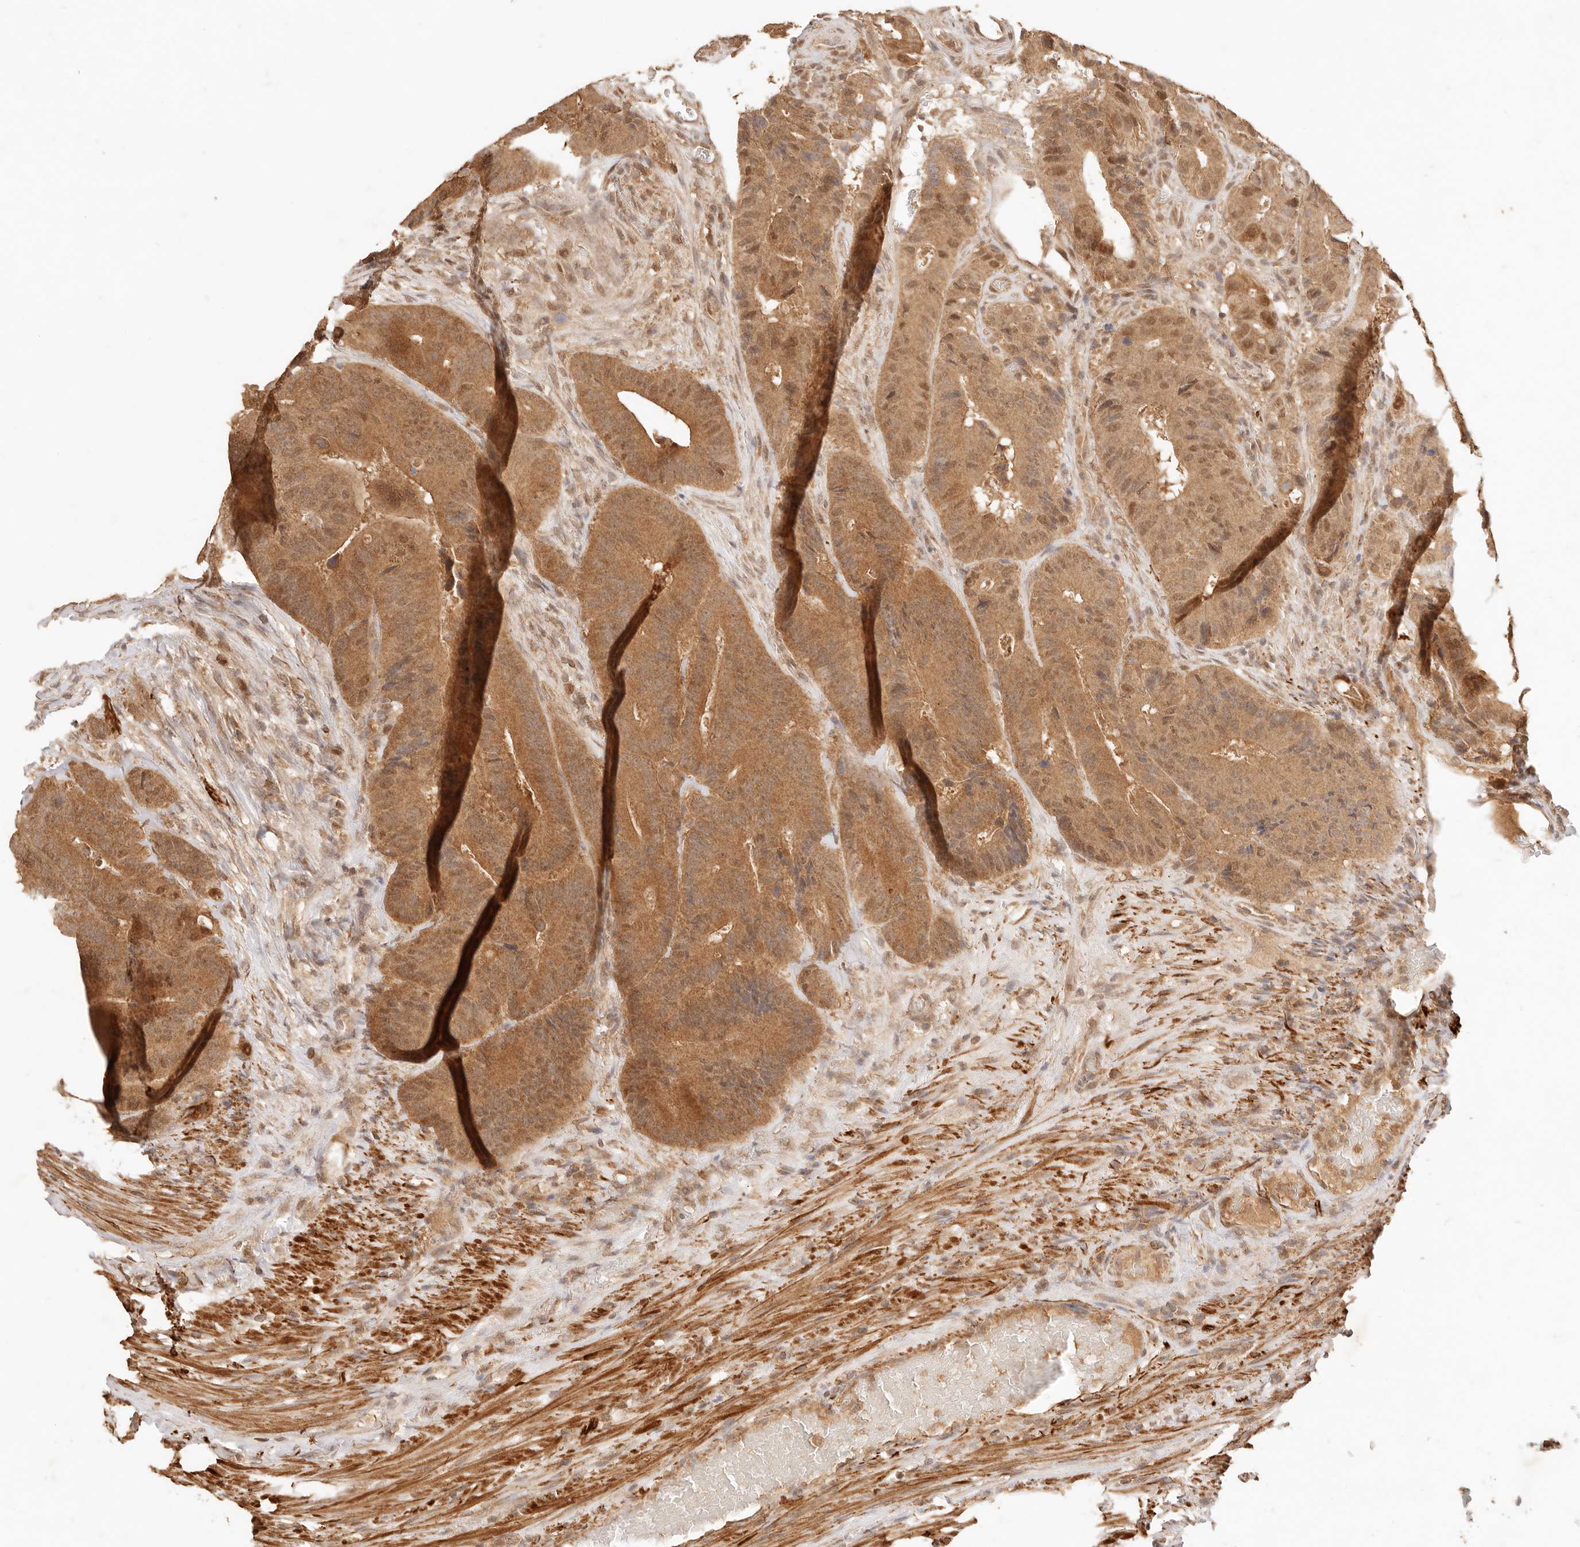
{"staining": {"intensity": "moderate", "quantity": ">75%", "location": "cytoplasmic/membranous,nuclear"}, "tissue": "colorectal cancer", "cell_type": "Tumor cells", "image_type": "cancer", "snomed": [{"axis": "morphology", "description": "Adenocarcinoma, NOS"}, {"axis": "topography", "description": "Colon"}], "caption": "Colorectal cancer (adenocarcinoma) stained for a protein (brown) reveals moderate cytoplasmic/membranous and nuclear positive staining in approximately >75% of tumor cells.", "gene": "TRIM11", "patient": {"sex": "male", "age": 83}}